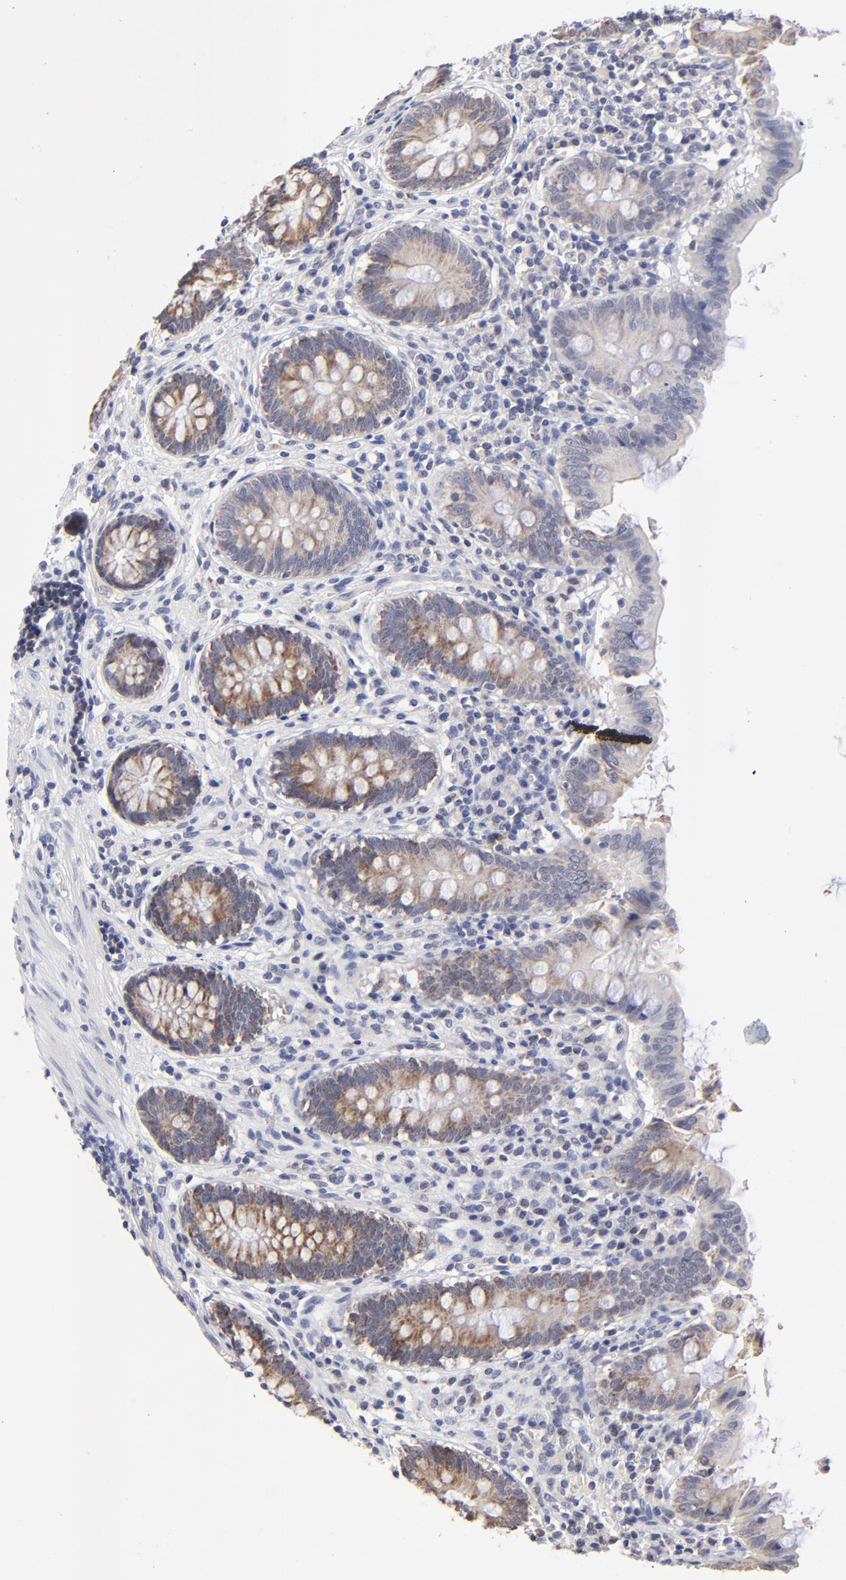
{"staining": {"intensity": "moderate", "quantity": "25%-75%", "location": "cytoplasmic/membranous"}, "tissue": "appendix", "cell_type": "Glandular cells", "image_type": "normal", "snomed": [{"axis": "morphology", "description": "Normal tissue, NOS"}, {"axis": "topography", "description": "Appendix"}], "caption": "Brown immunohistochemical staining in benign human appendix shows moderate cytoplasmic/membranous expression in about 25%-75% of glandular cells.", "gene": "FBXO8", "patient": {"sex": "female", "age": 50}}